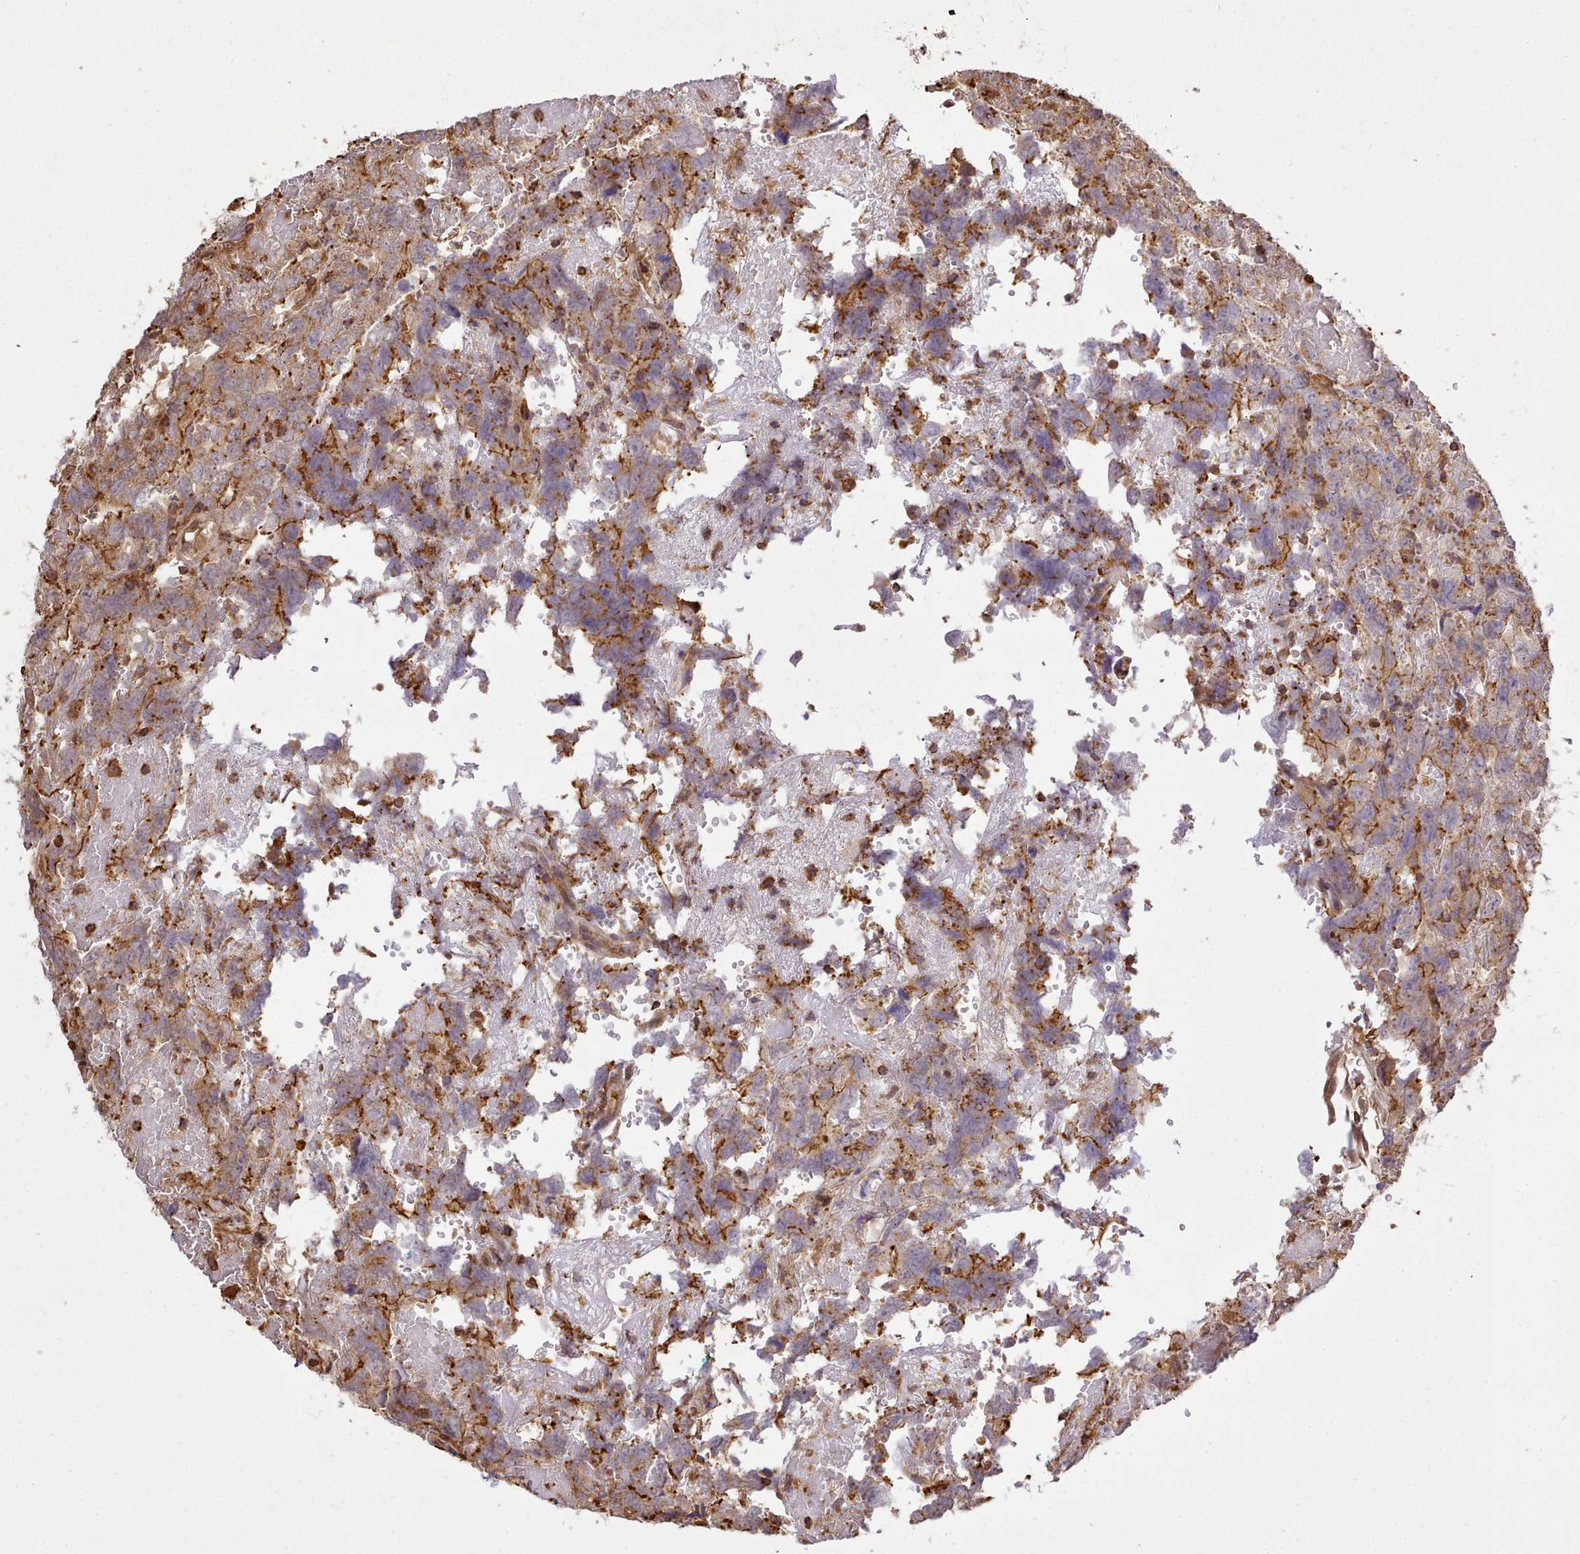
{"staining": {"intensity": "moderate", "quantity": ">75%", "location": "cytoplasmic/membranous"}, "tissue": "testis cancer", "cell_type": "Tumor cells", "image_type": "cancer", "snomed": [{"axis": "morphology", "description": "Carcinoma, Embryonal, NOS"}, {"axis": "topography", "description": "Testis"}], "caption": "DAB immunohistochemical staining of human testis embryonal carcinoma demonstrates moderate cytoplasmic/membranous protein staining in approximately >75% of tumor cells.", "gene": "CAPZA1", "patient": {"sex": "male", "age": 45}}